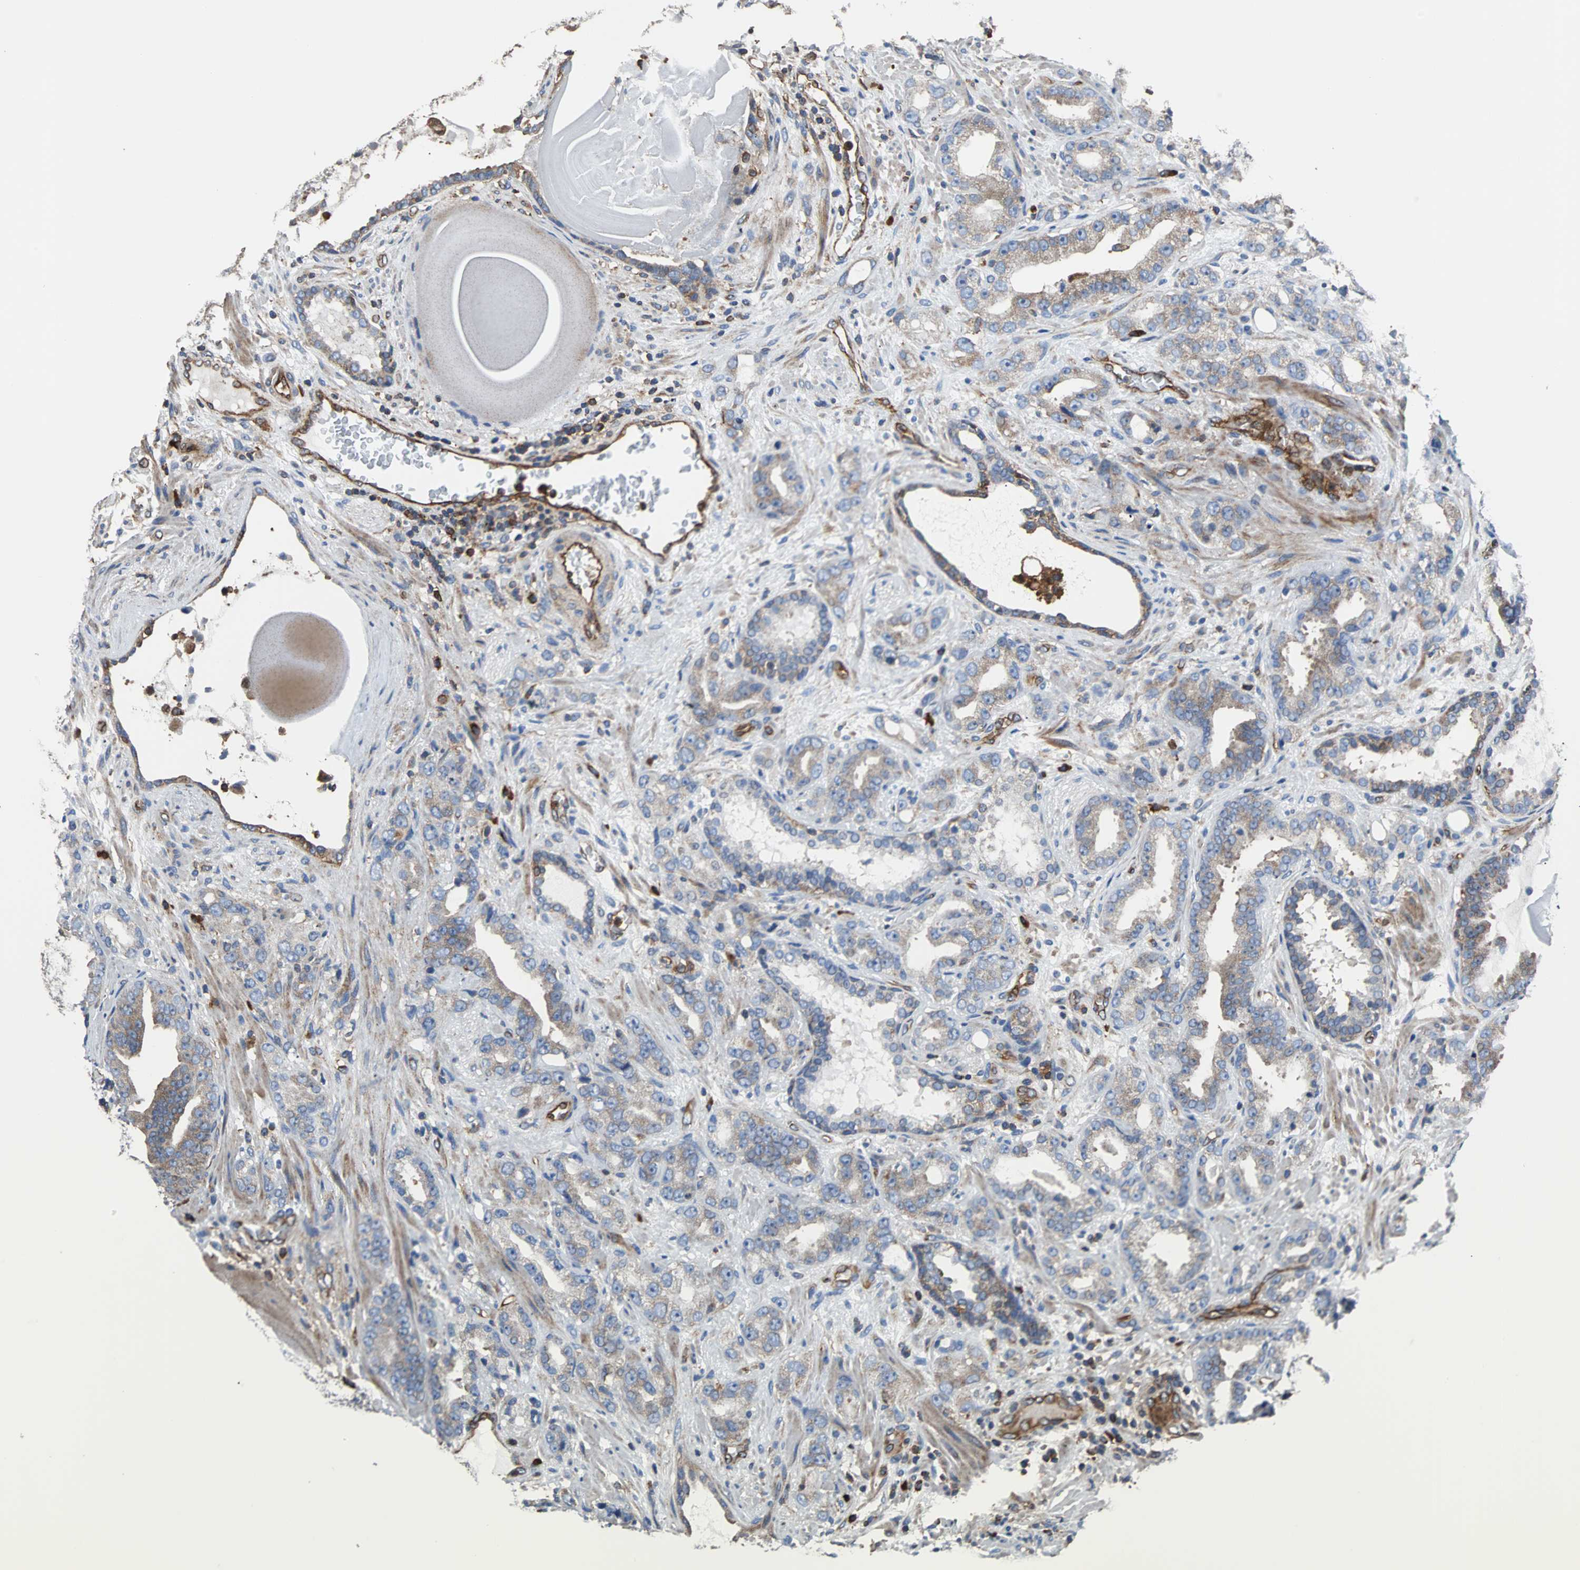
{"staining": {"intensity": "weak", "quantity": ">75%", "location": "cytoplasmic/membranous"}, "tissue": "prostate cancer", "cell_type": "Tumor cells", "image_type": "cancer", "snomed": [{"axis": "morphology", "description": "Adenocarcinoma, Low grade"}, {"axis": "topography", "description": "Prostate"}], "caption": "Human adenocarcinoma (low-grade) (prostate) stained with a brown dye shows weak cytoplasmic/membranous positive positivity in about >75% of tumor cells.", "gene": "PLCG2", "patient": {"sex": "male", "age": 63}}